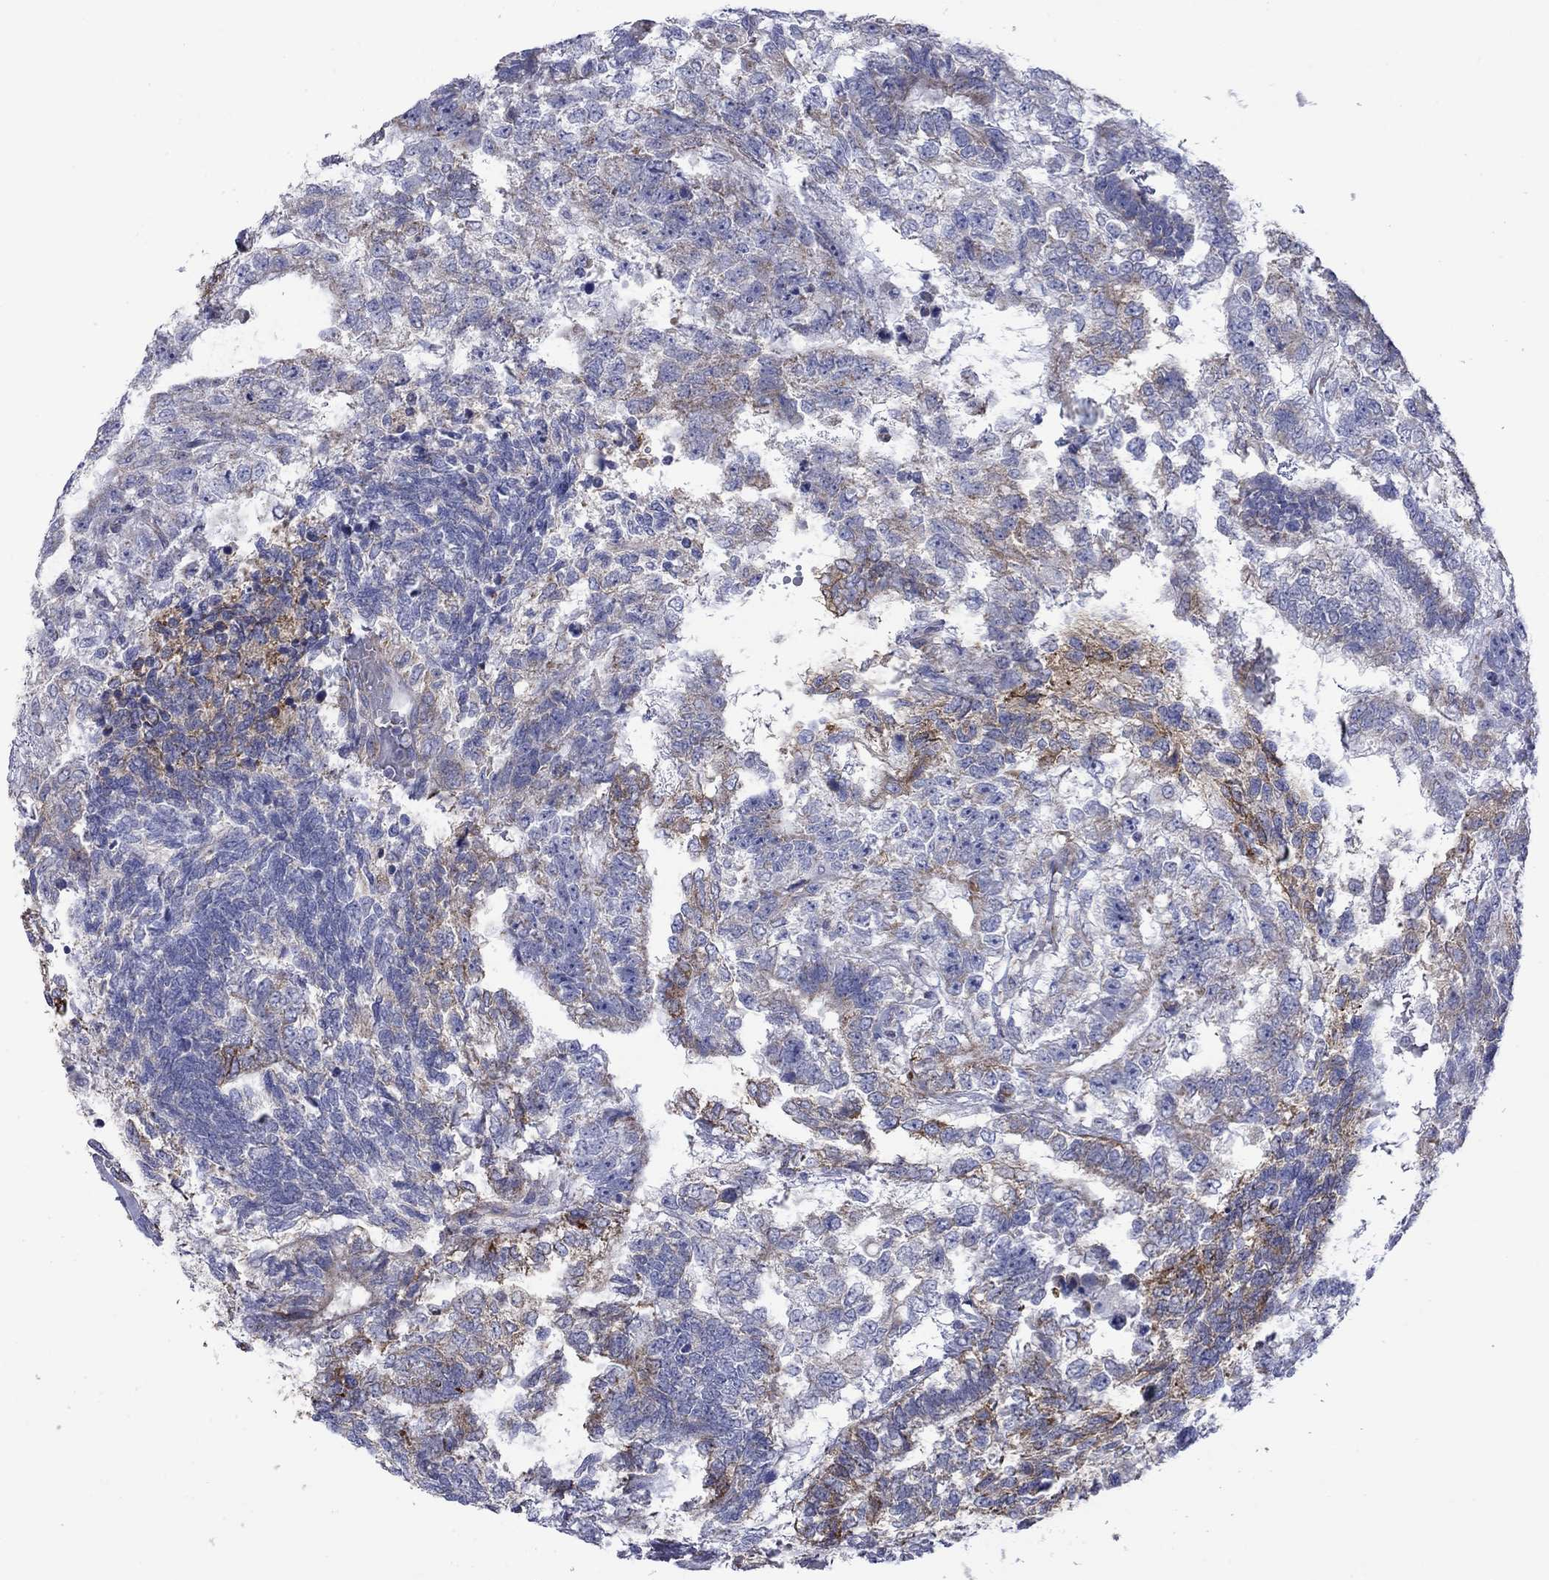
{"staining": {"intensity": "strong", "quantity": "25%-75%", "location": "cytoplasmic/membranous"}, "tissue": "testis cancer", "cell_type": "Tumor cells", "image_type": "cancer", "snomed": [{"axis": "morphology", "description": "Seminoma, NOS"}, {"axis": "morphology", "description": "Carcinoma, Embryonal, NOS"}, {"axis": "topography", "description": "Testis"}], "caption": "A histopathology image of human testis cancer (seminoma) stained for a protein shows strong cytoplasmic/membranous brown staining in tumor cells. Using DAB (3,3'-diaminobenzidine) (brown) and hematoxylin (blue) stains, captured at high magnification using brightfield microscopy.", "gene": "CISD1", "patient": {"sex": "male", "age": 41}}